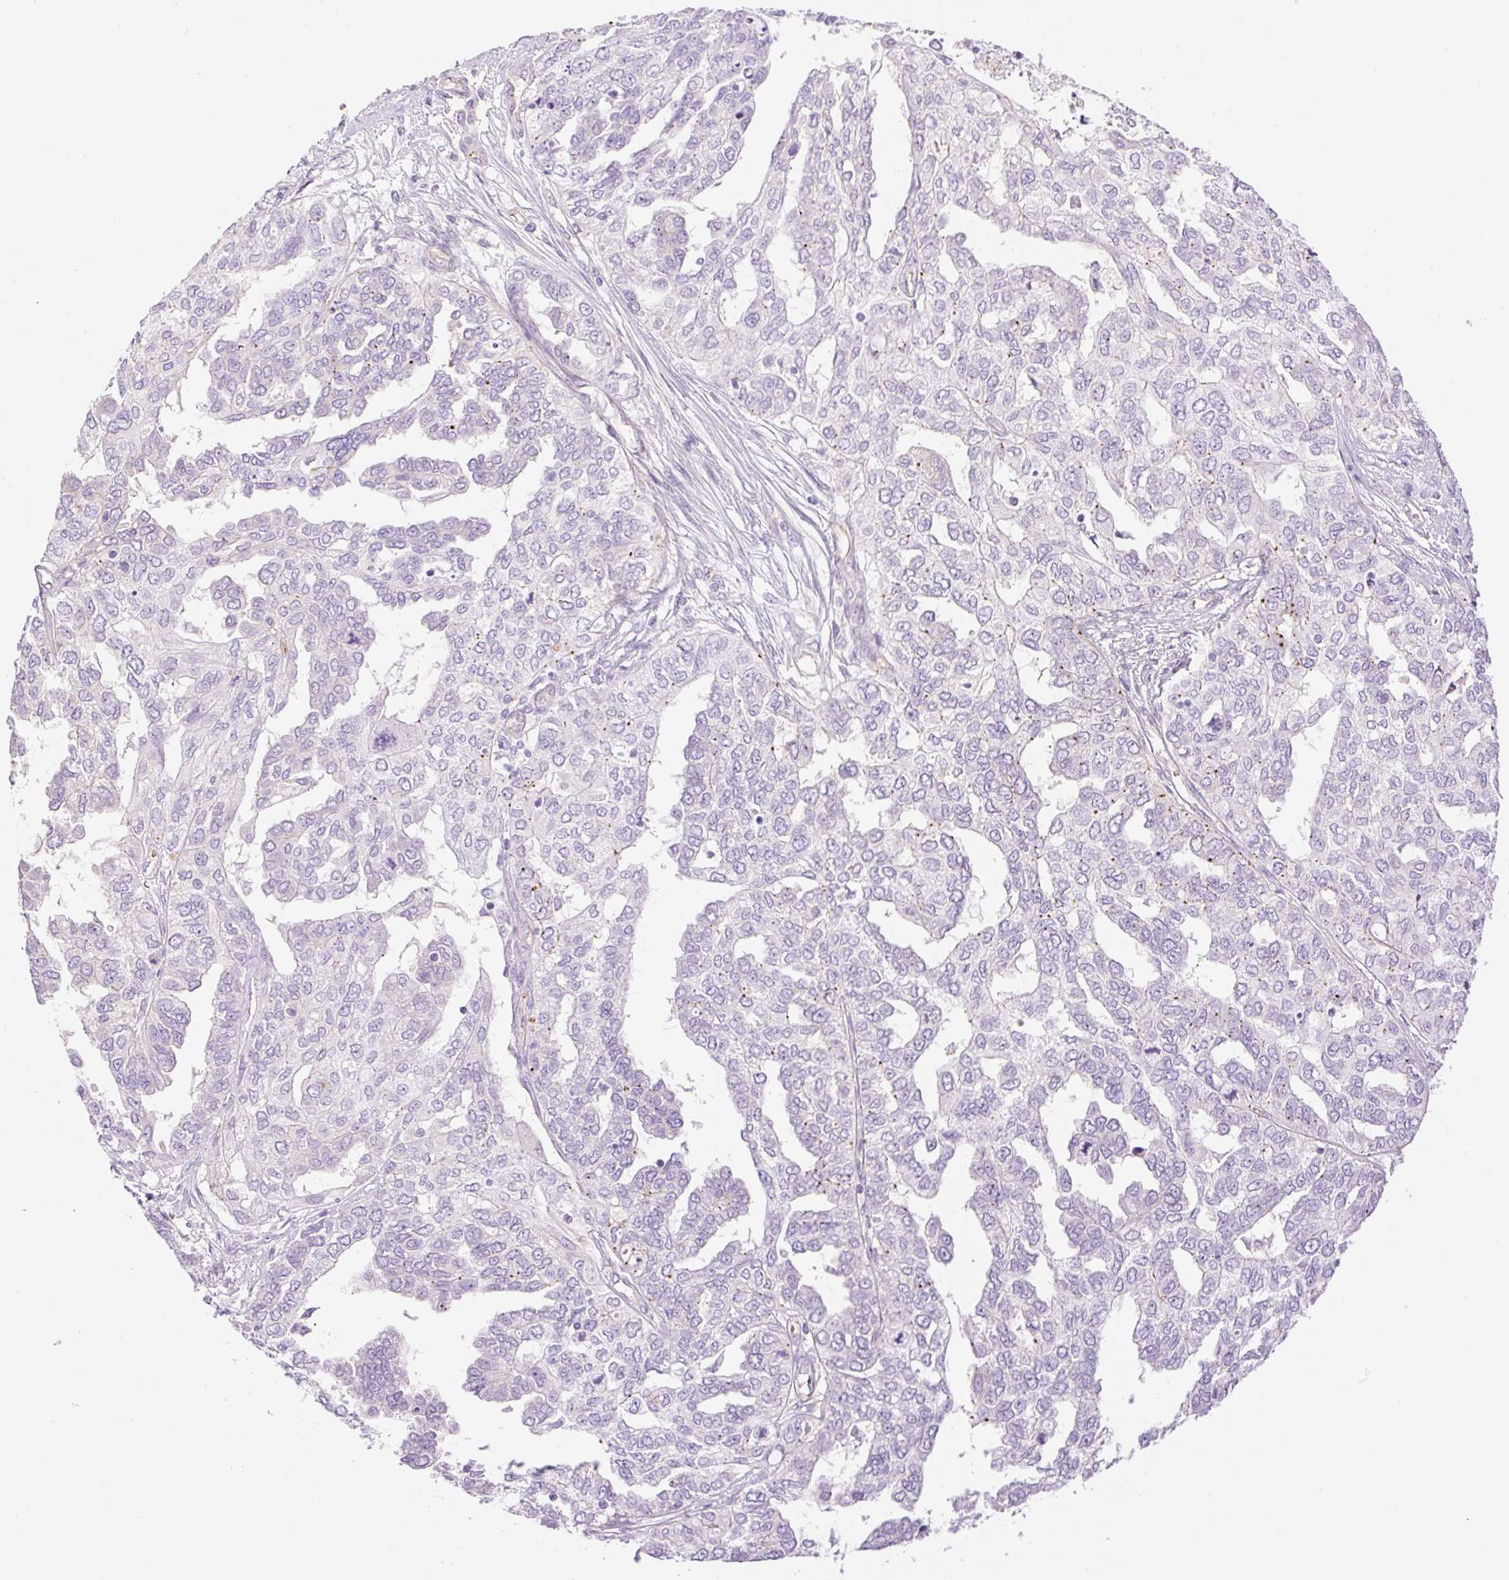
{"staining": {"intensity": "negative", "quantity": "none", "location": "none"}, "tissue": "ovarian cancer", "cell_type": "Tumor cells", "image_type": "cancer", "snomed": [{"axis": "morphology", "description": "Cystadenocarcinoma, serous, NOS"}, {"axis": "topography", "description": "Ovary"}], "caption": "Tumor cells are negative for brown protein staining in ovarian serous cystadenocarcinoma. Brightfield microscopy of IHC stained with DAB (3,3'-diaminobenzidine) (brown) and hematoxylin (blue), captured at high magnification.", "gene": "EHD3", "patient": {"sex": "female", "age": 53}}